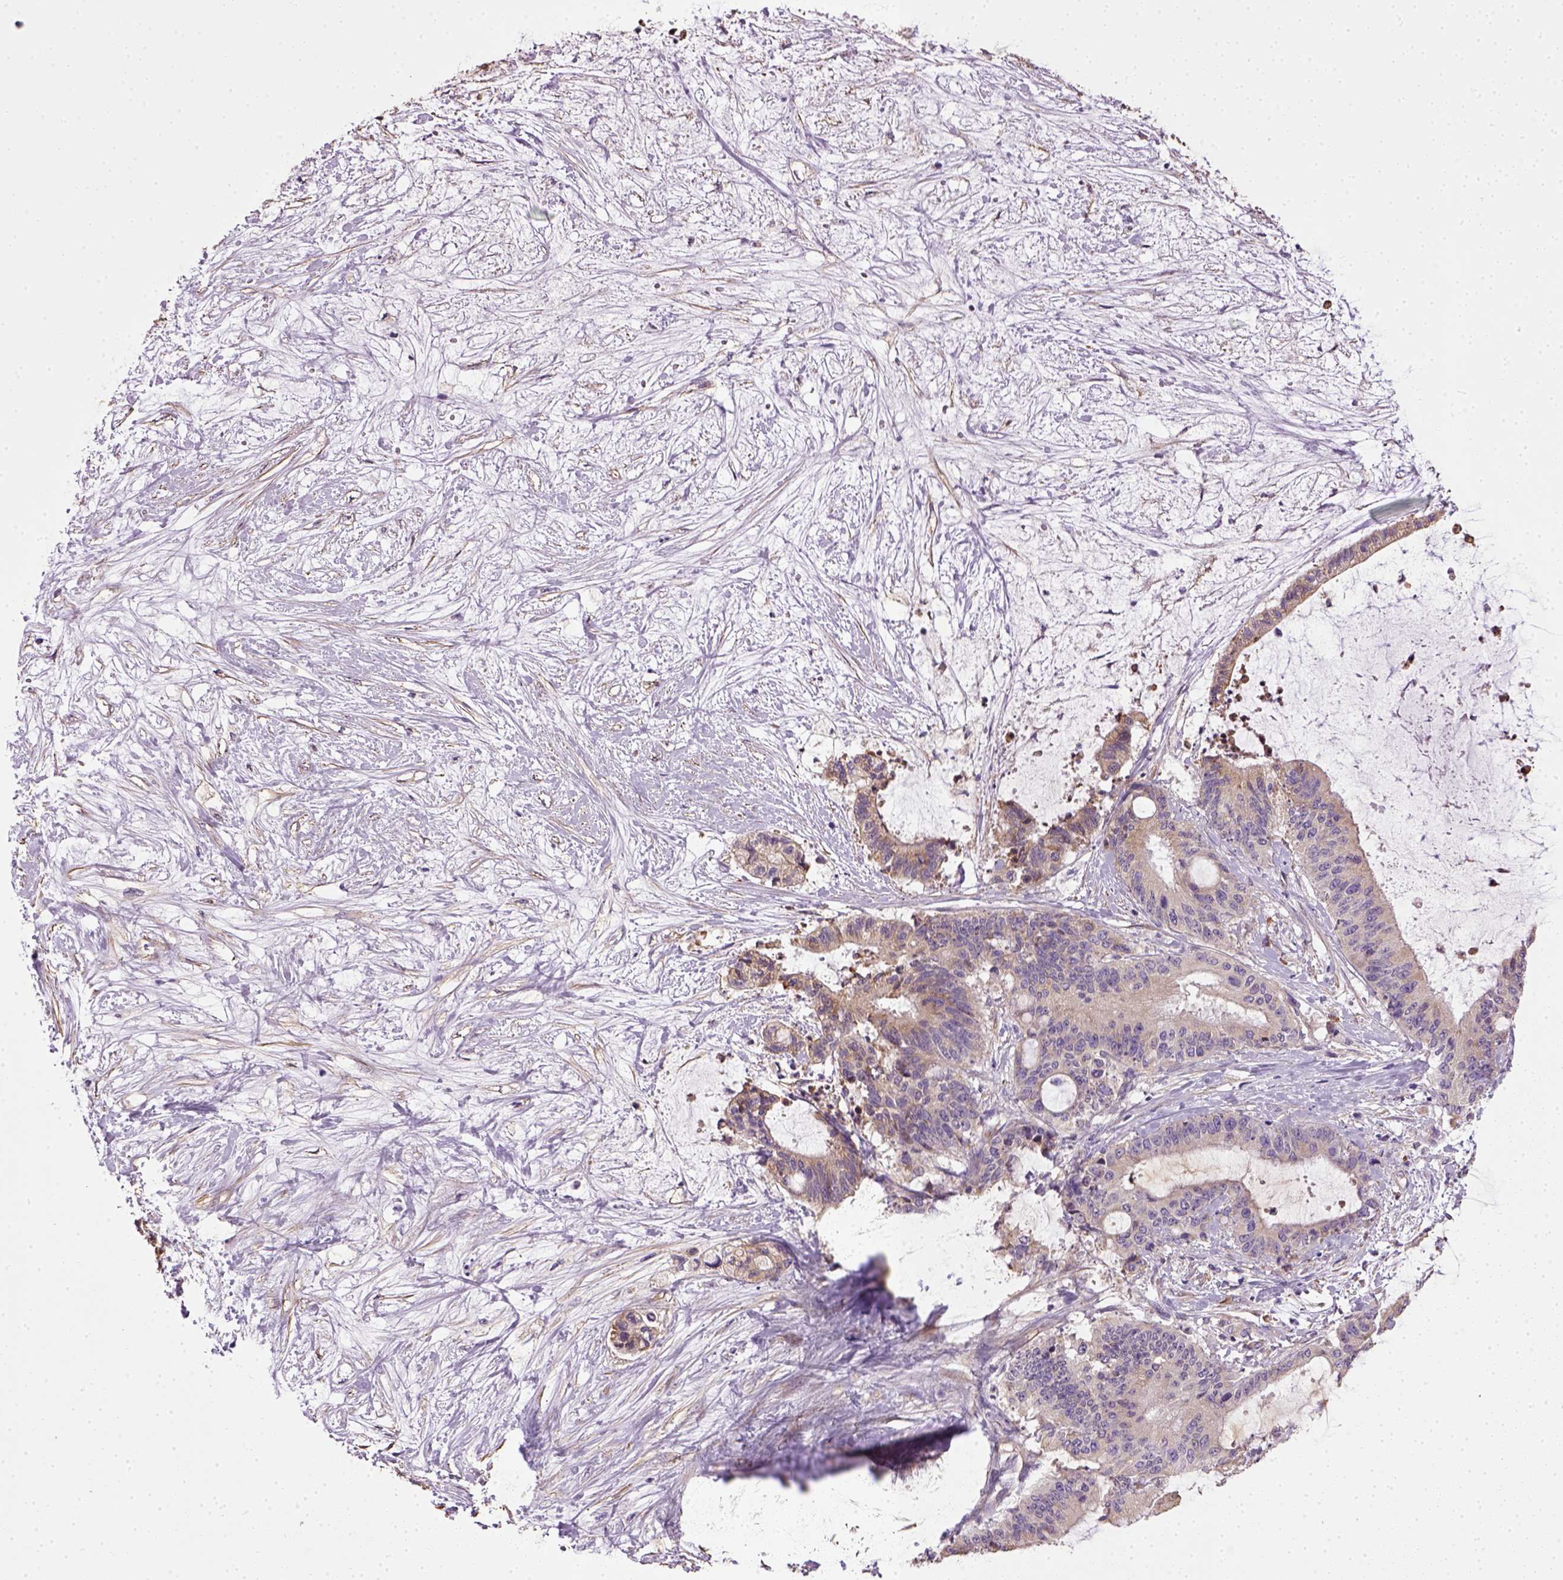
{"staining": {"intensity": "weak", "quantity": "25%-75%", "location": "cytoplasmic/membranous"}, "tissue": "liver cancer", "cell_type": "Tumor cells", "image_type": "cancer", "snomed": [{"axis": "morphology", "description": "Cholangiocarcinoma"}, {"axis": "topography", "description": "Liver"}], "caption": "Liver cancer stained with DAB immunohistochemistry (IHC) displays low levels of weak cytoplasmic/membranous expression in approximately 25%-75% of tumor cells.", "gene": "TPRG1", "patient": {"sex": "female", "age": 73}}